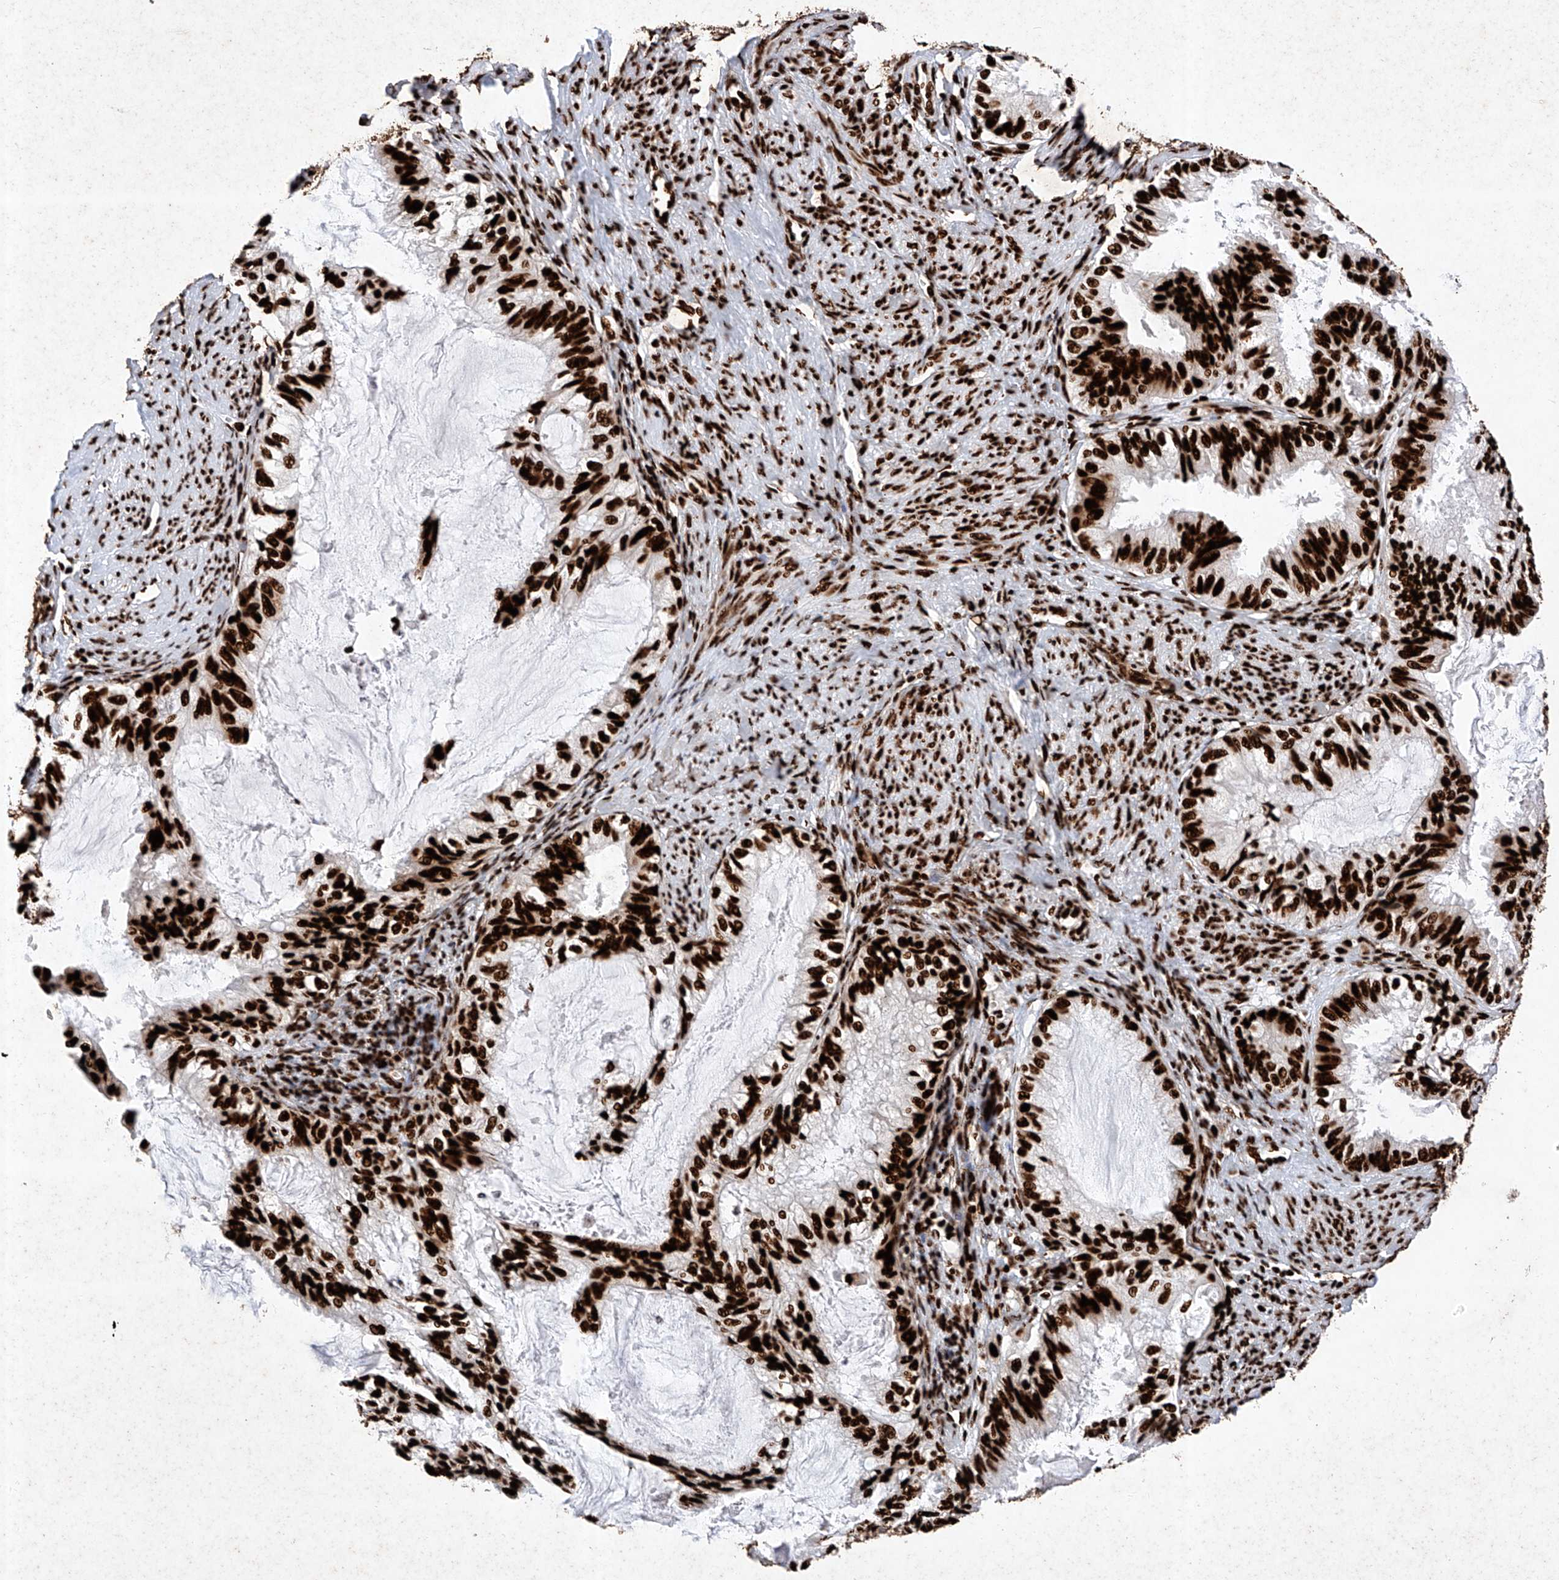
{"staining": {"intensity": "strong", "quantity": ">75%", "location": "nuclear"}, "tissue": "cervical cancer", "cell_type": "Tumor cells", "image_type": "cancer", "snomed": [{"axis": "morphology", "description": "Normal tissue, NOS"}, {"axis": "morphology", "description": "Adenocarcinoma, NOS"}, {"axis": "topography", "description": "Cervix"}, {"axis": "topography", "description": "Endometrium"}], "caption": "High-magnification brightfield microscopy of cervical cancer (adenocarcinoma) stained with DAB (brown) and counterstained with hematoxylin (blue). tumor cells exhibit strong nuclear positivity is present in approximately>75% of cells.", "gene": "SRSF6", "patient": {"sex": "female", "age": 86}}